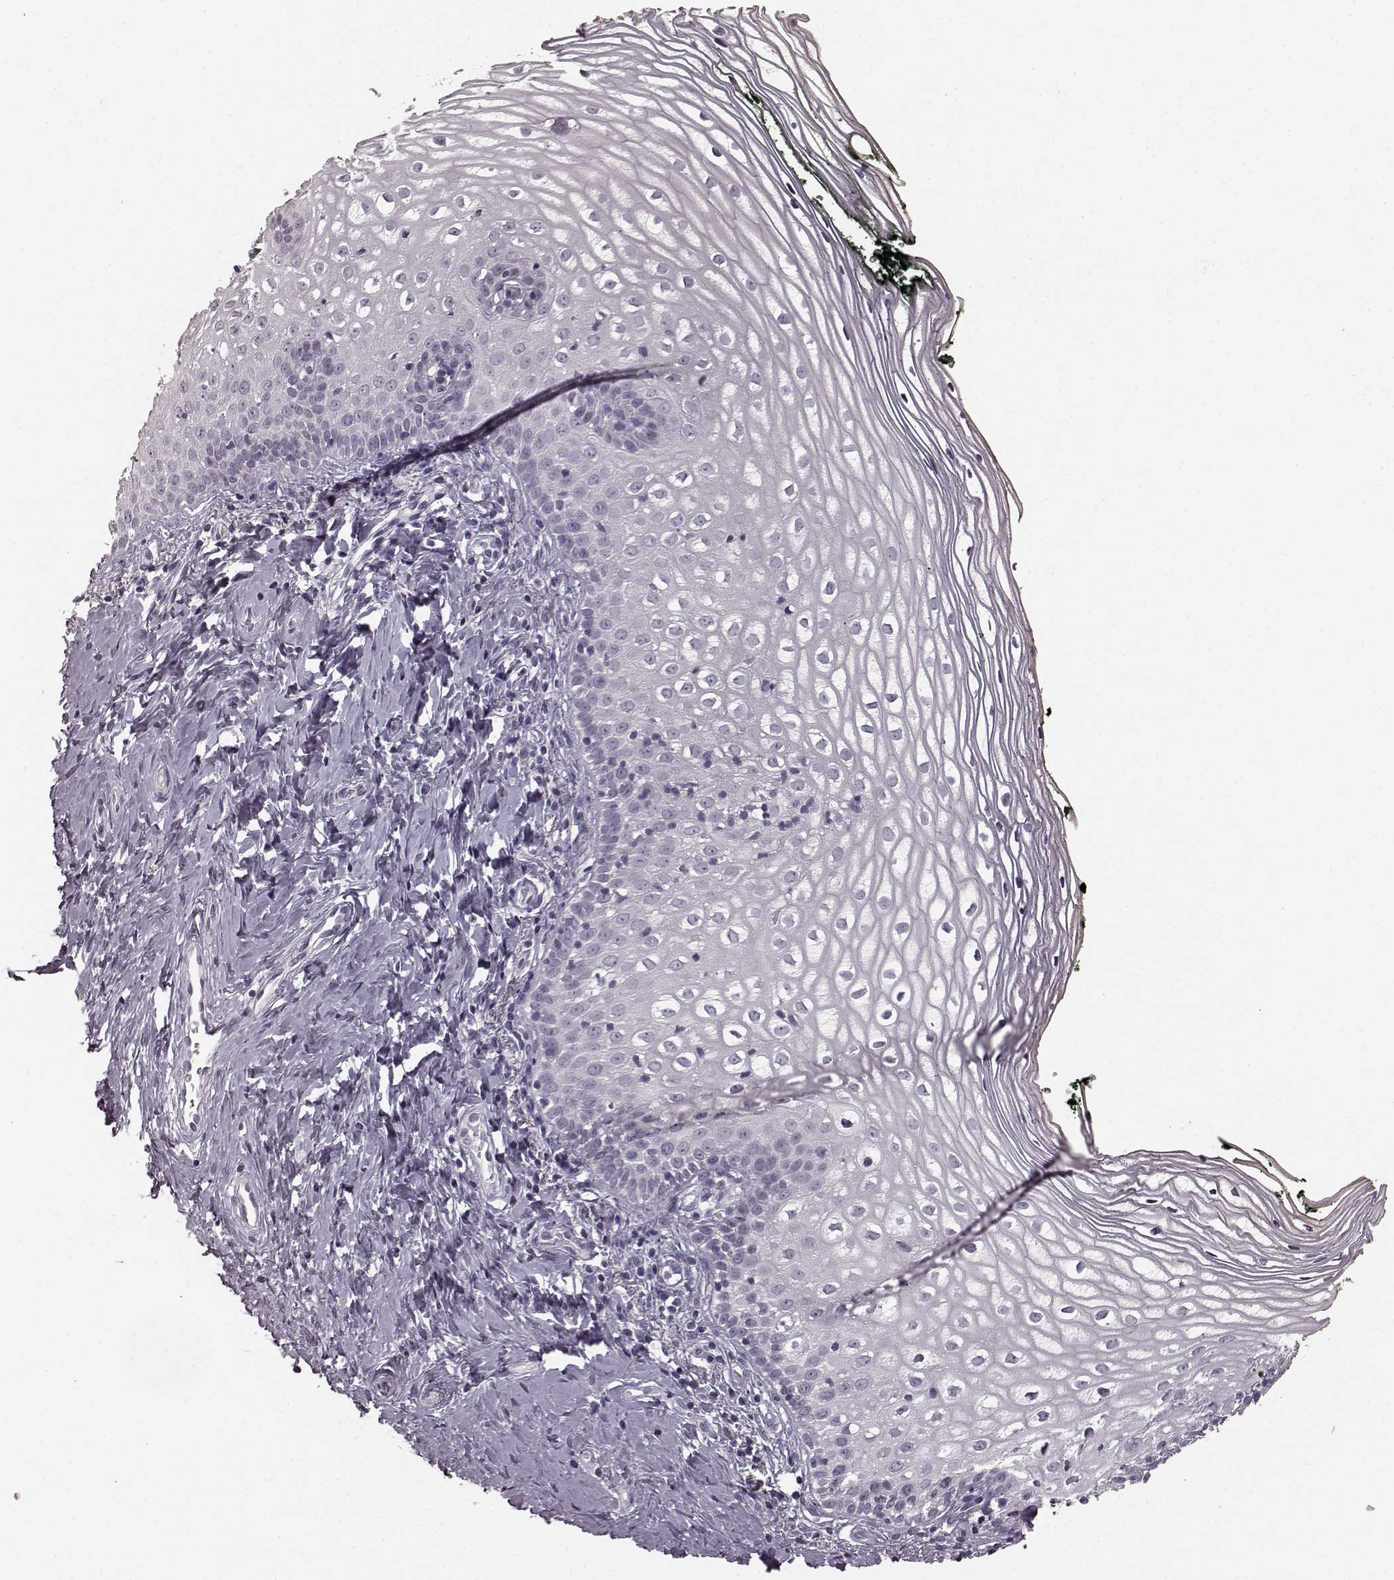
{"staining": {"intensity": "negative", "quantity": "none", "location": "none"}, "tissue": "vagina", "cell_type": "Squamous epithelial cells", "image_type": "normal", "snomed": [{"axis": "morphology", "description": "Normal tissue, NOS"}, {"axis": "topography", "description": "Vagina"}], "caption": "Immunohistochemical staining of normal vagina demonstrates no significant positivity in squamous epithelial cells.", "gene": "RIT2", "patient": {"sex": "female", "age": 47}}